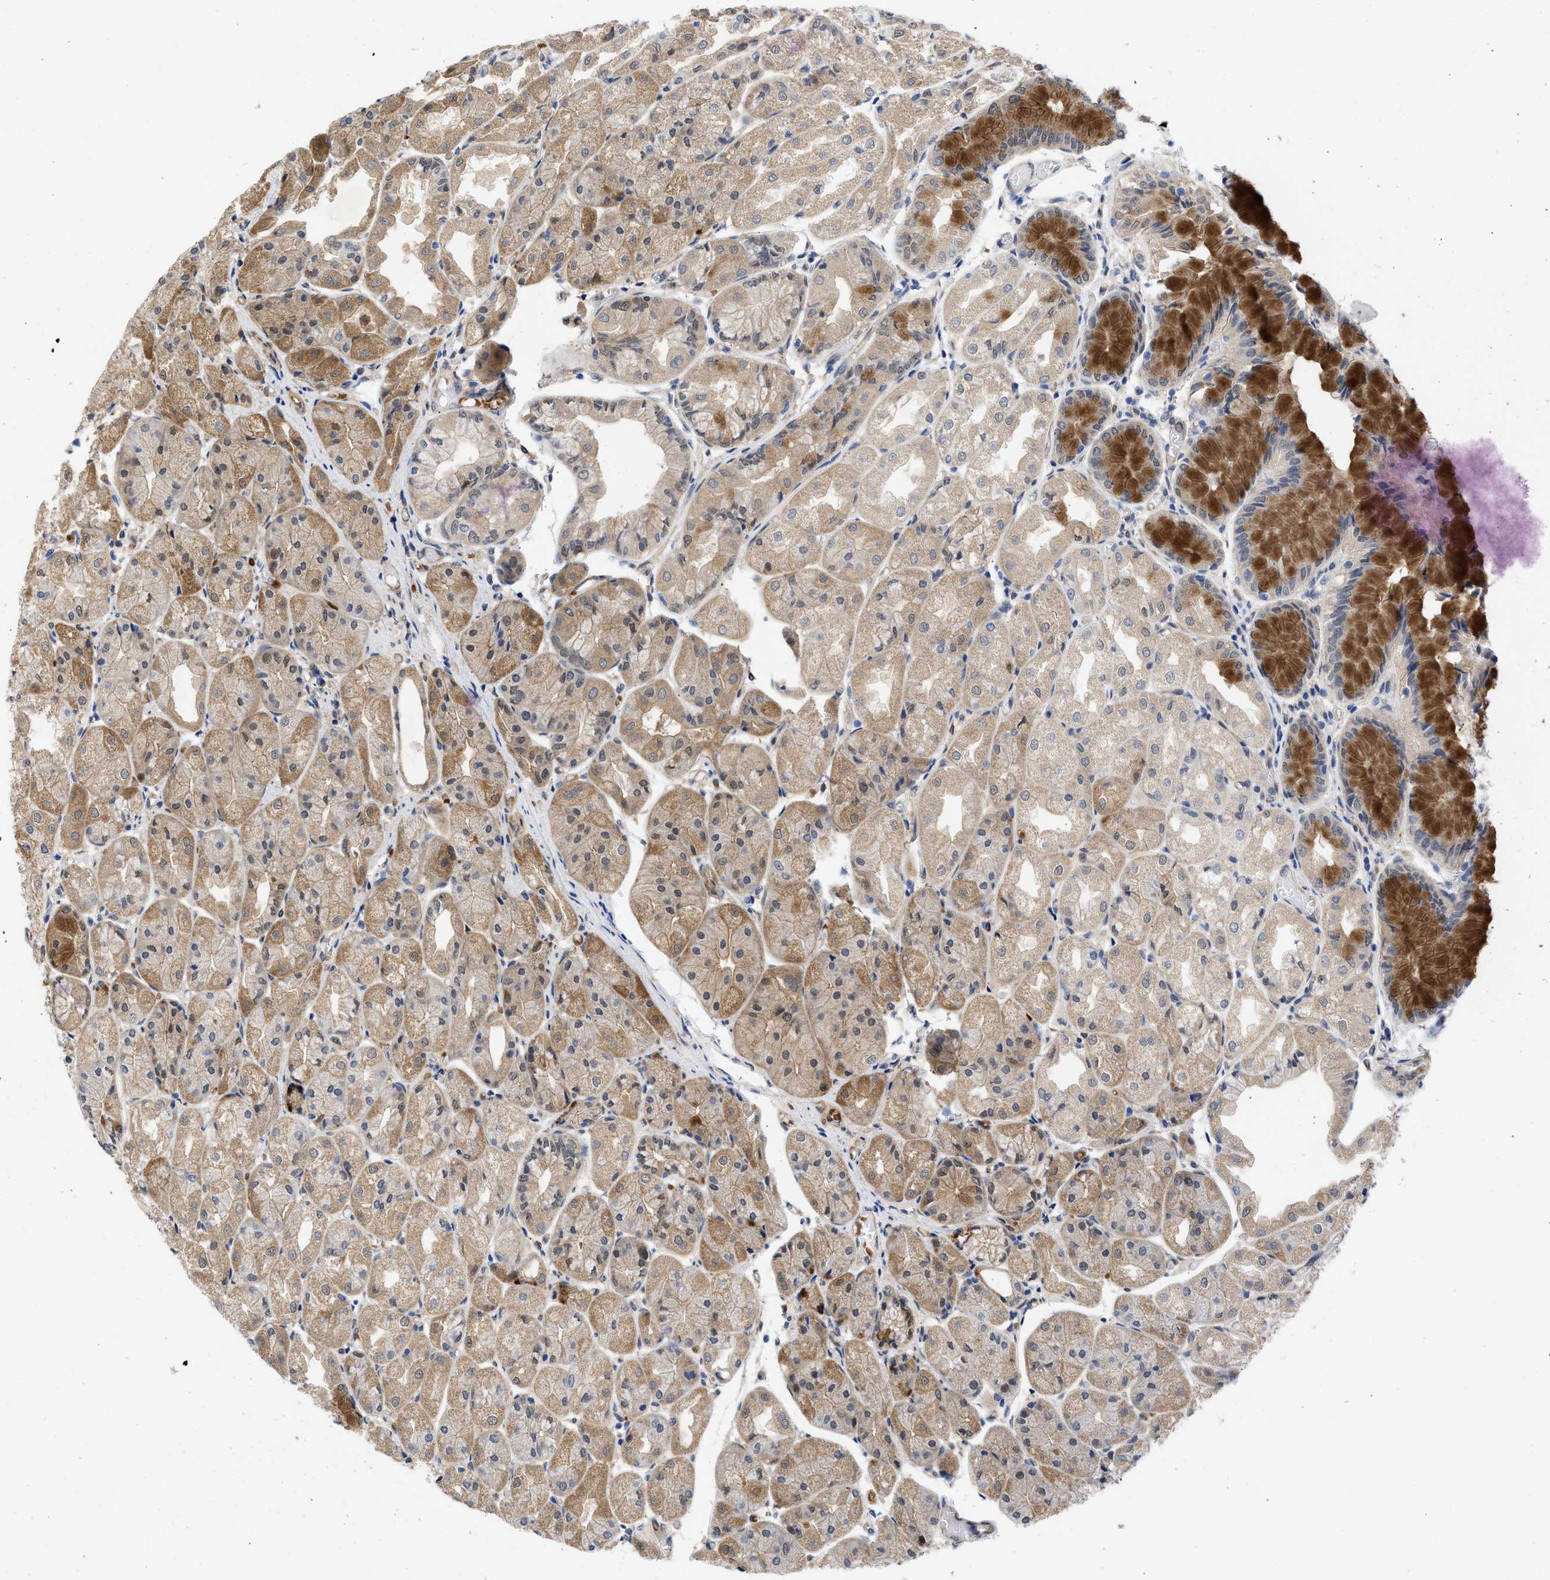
{"staining": {"intensity": "strong", "quantity": "25%-75%", "location": "cytoplasmic/membranous"}, "tissue": "stomach", "cell_type": "Glandular cells", "image_type": "normal", "snomed": [{"axis": "morphology", "description": "Normal tissue, NOS"}, {"axis": "topography", "description": "Stomach, upper"}], "caption": "Immunohistochemistry (IHC) of normal stomach exhibits high levels of strong cytoplasmic/membranous staining in about 25%-75% of glandular cells.", "gene": "THRA", "patient": {"sex": "male", "age": 72}}